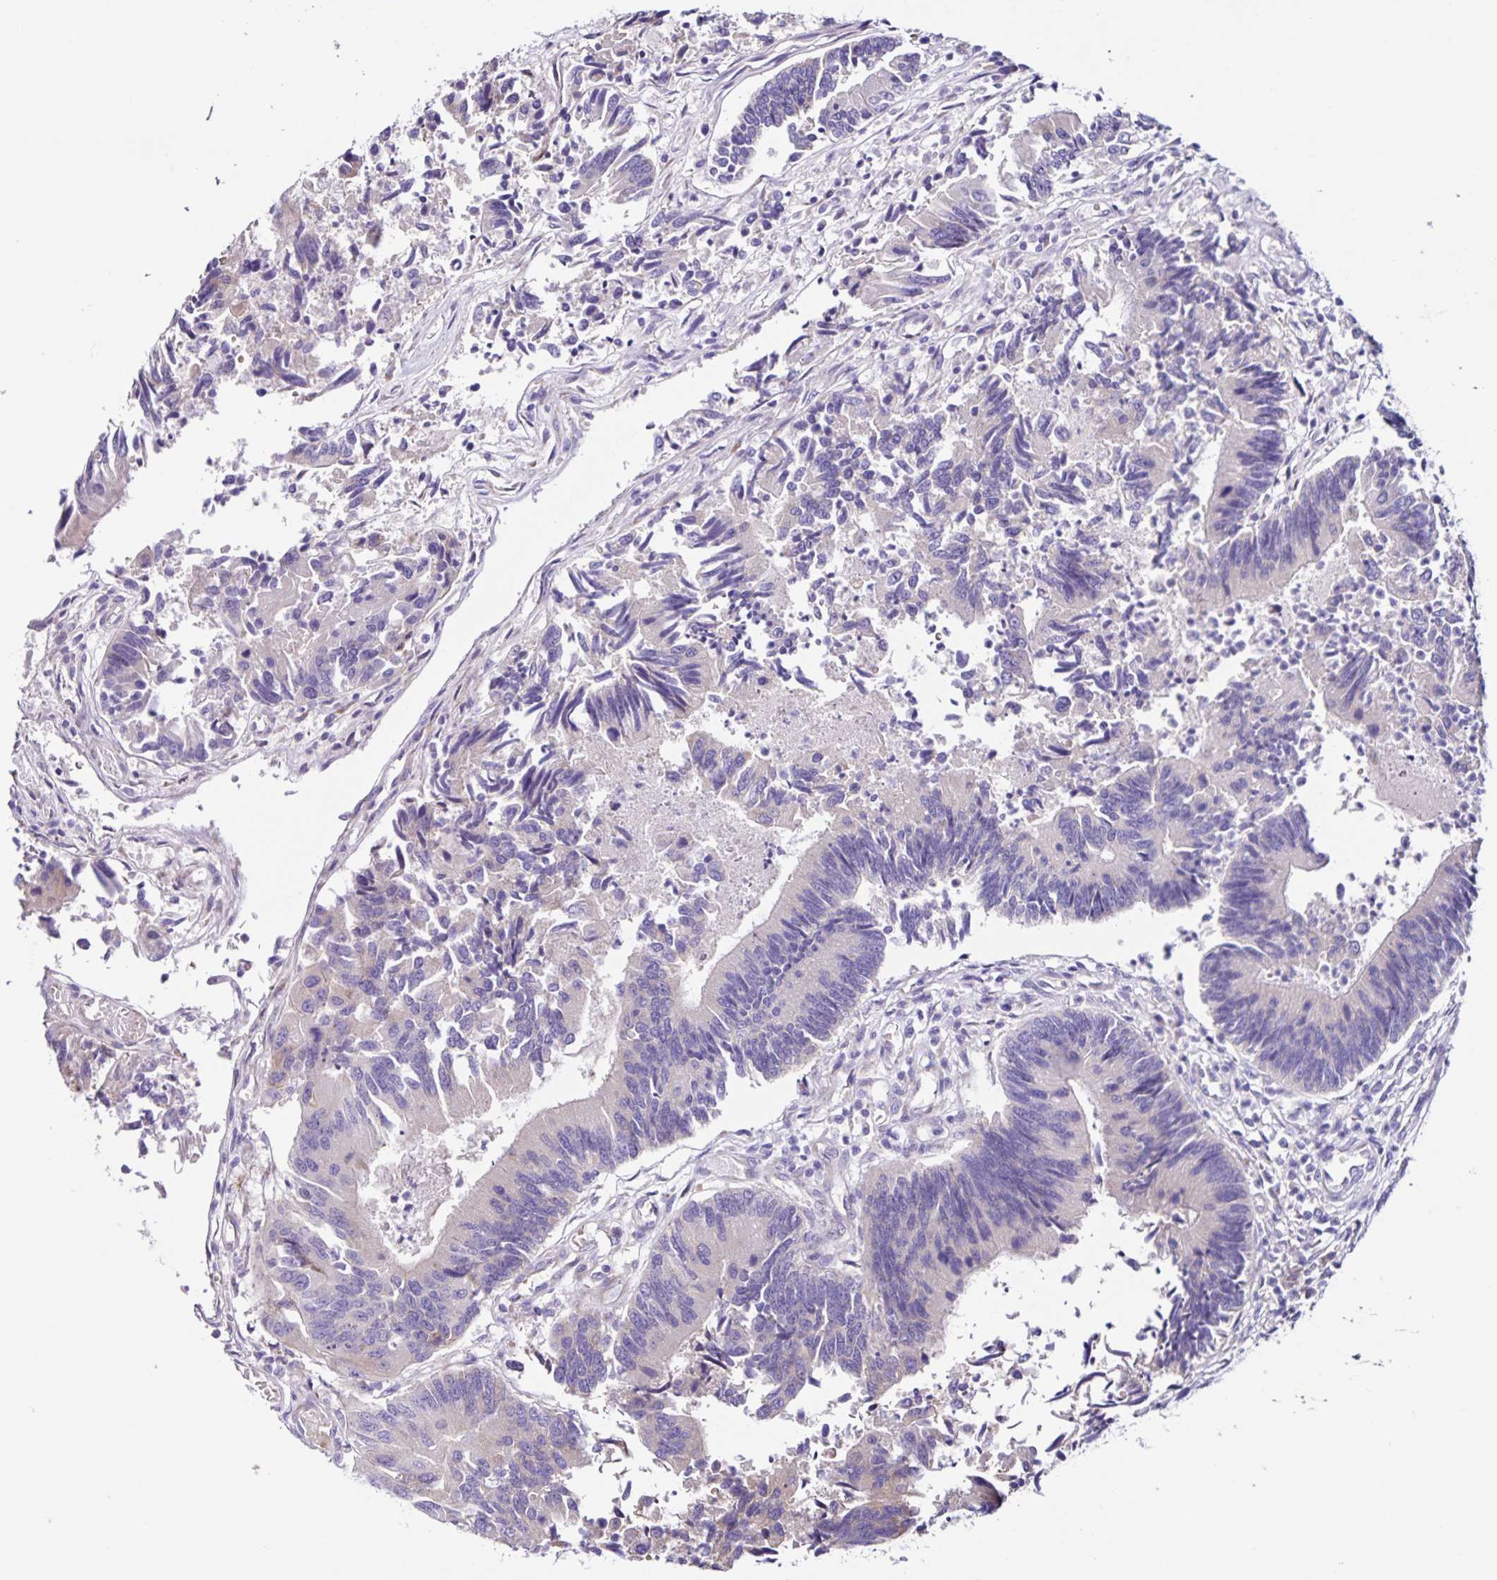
{"staining": {"intensity": "negative", "quantity": "none", "location": "none"}, "tissue": "colorectal cancer", "cell_type": "Tumor cells", "image_type": "cancer", "snomed": [{"axis": "morphology", "description": "Adenocarcinoma, NOS"}, {"axis": "topography", "description": "Colon"}], "caption": "High power microscopy image of an immunohistochemistry (IHC) micrograph of colorectal cancer, revealing no significant staining in tumor cells.", "gene": "RNFT2", "patient": {"sex": "female", "age": 67}}